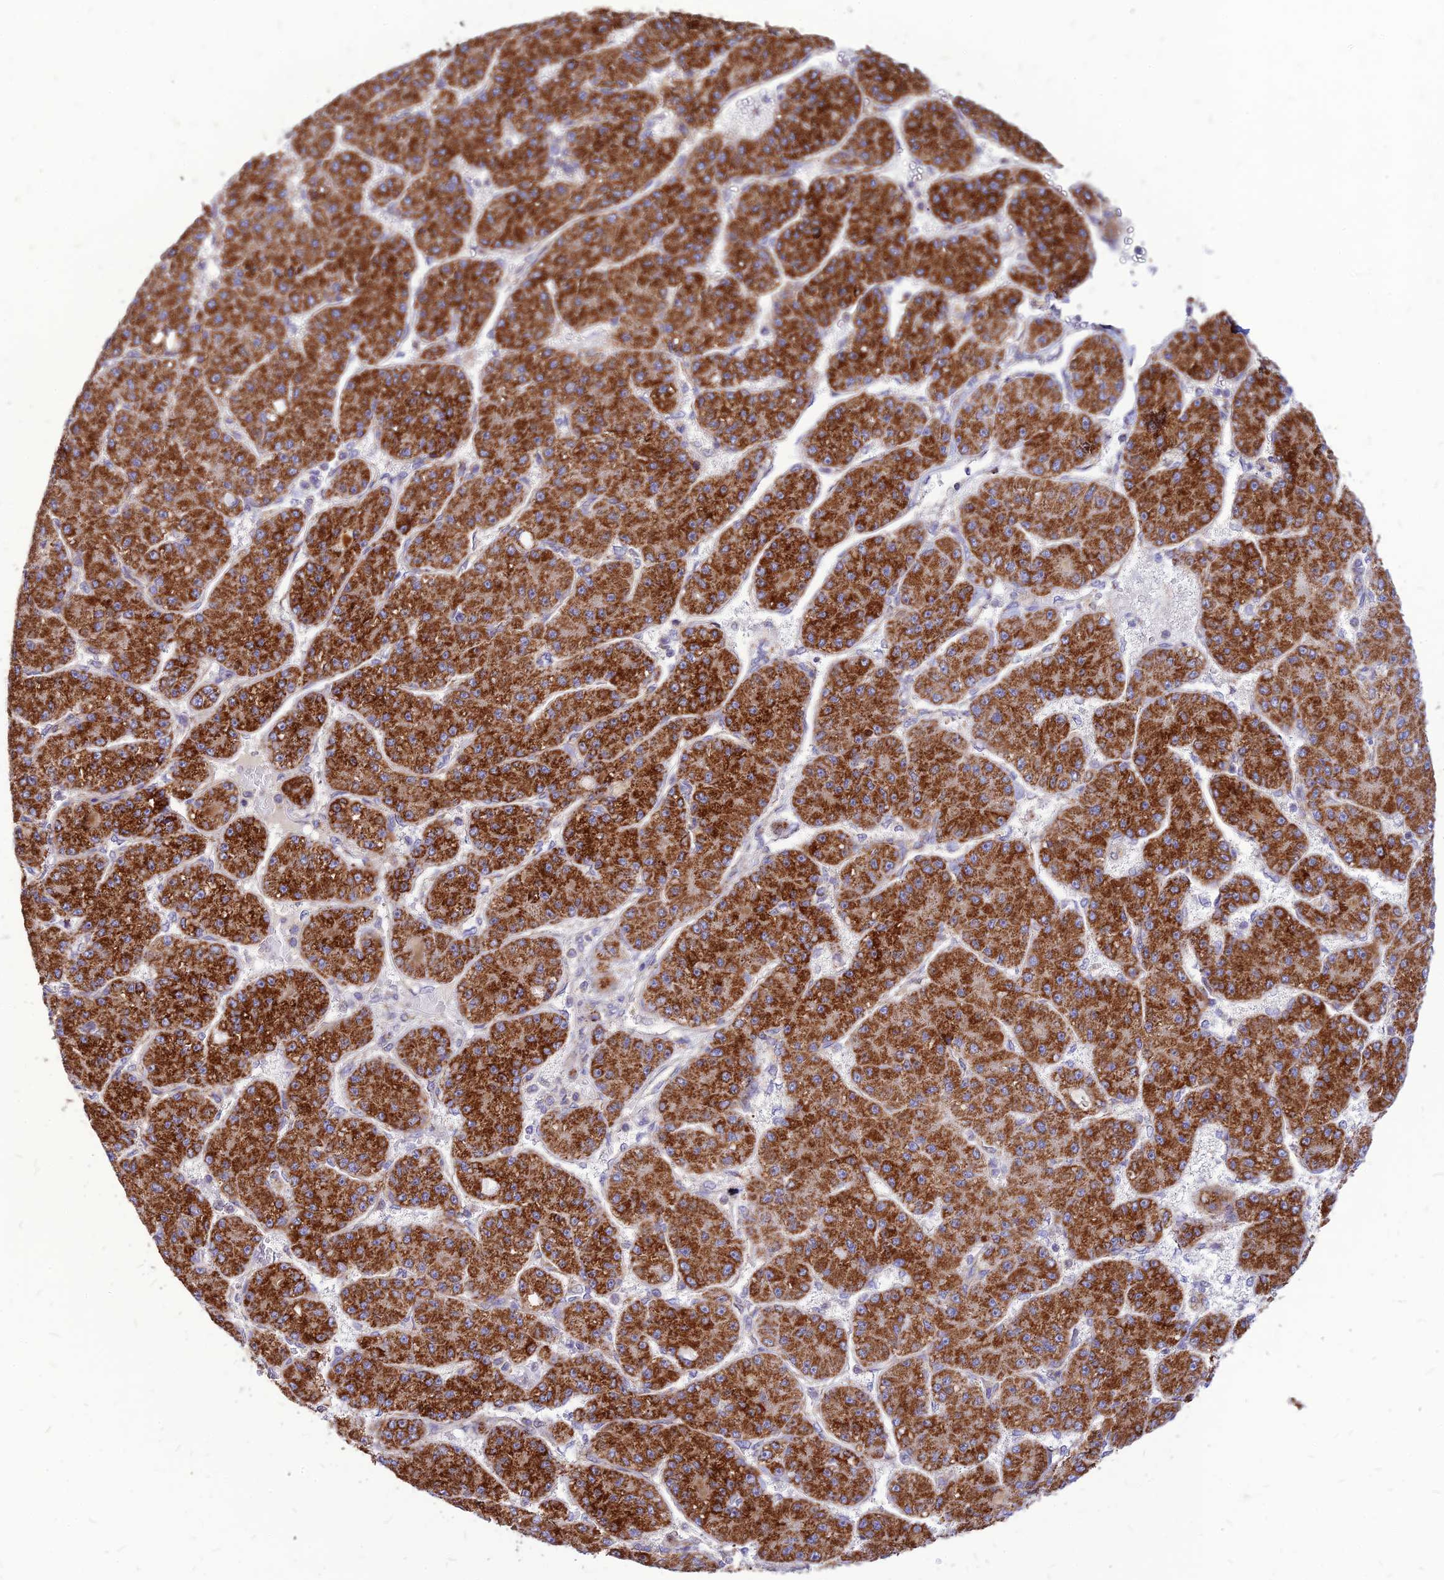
{"staining": {"intensity": "strong", "quantity": ">75%", "location": "cytoplasmic/membranous"}, "tissue": "liver cancer", "cell_type": "Tumor cells", "image_type": "cancer", "snomed": [{"axis": "morphology", "description": "Carcinoma, Hepatocellular, NOS"}, {"axis": "topography", "description": "Liver"}], "caption": "Liver hepatocellular carcinoma stained for a protein displays strong cytoplasmic/membranous positivity in tumor cells. (IHC, brightfield microscopy, high magnification).", "gene": "ECI1", "patient": {"sex": "male", "age": 67}}